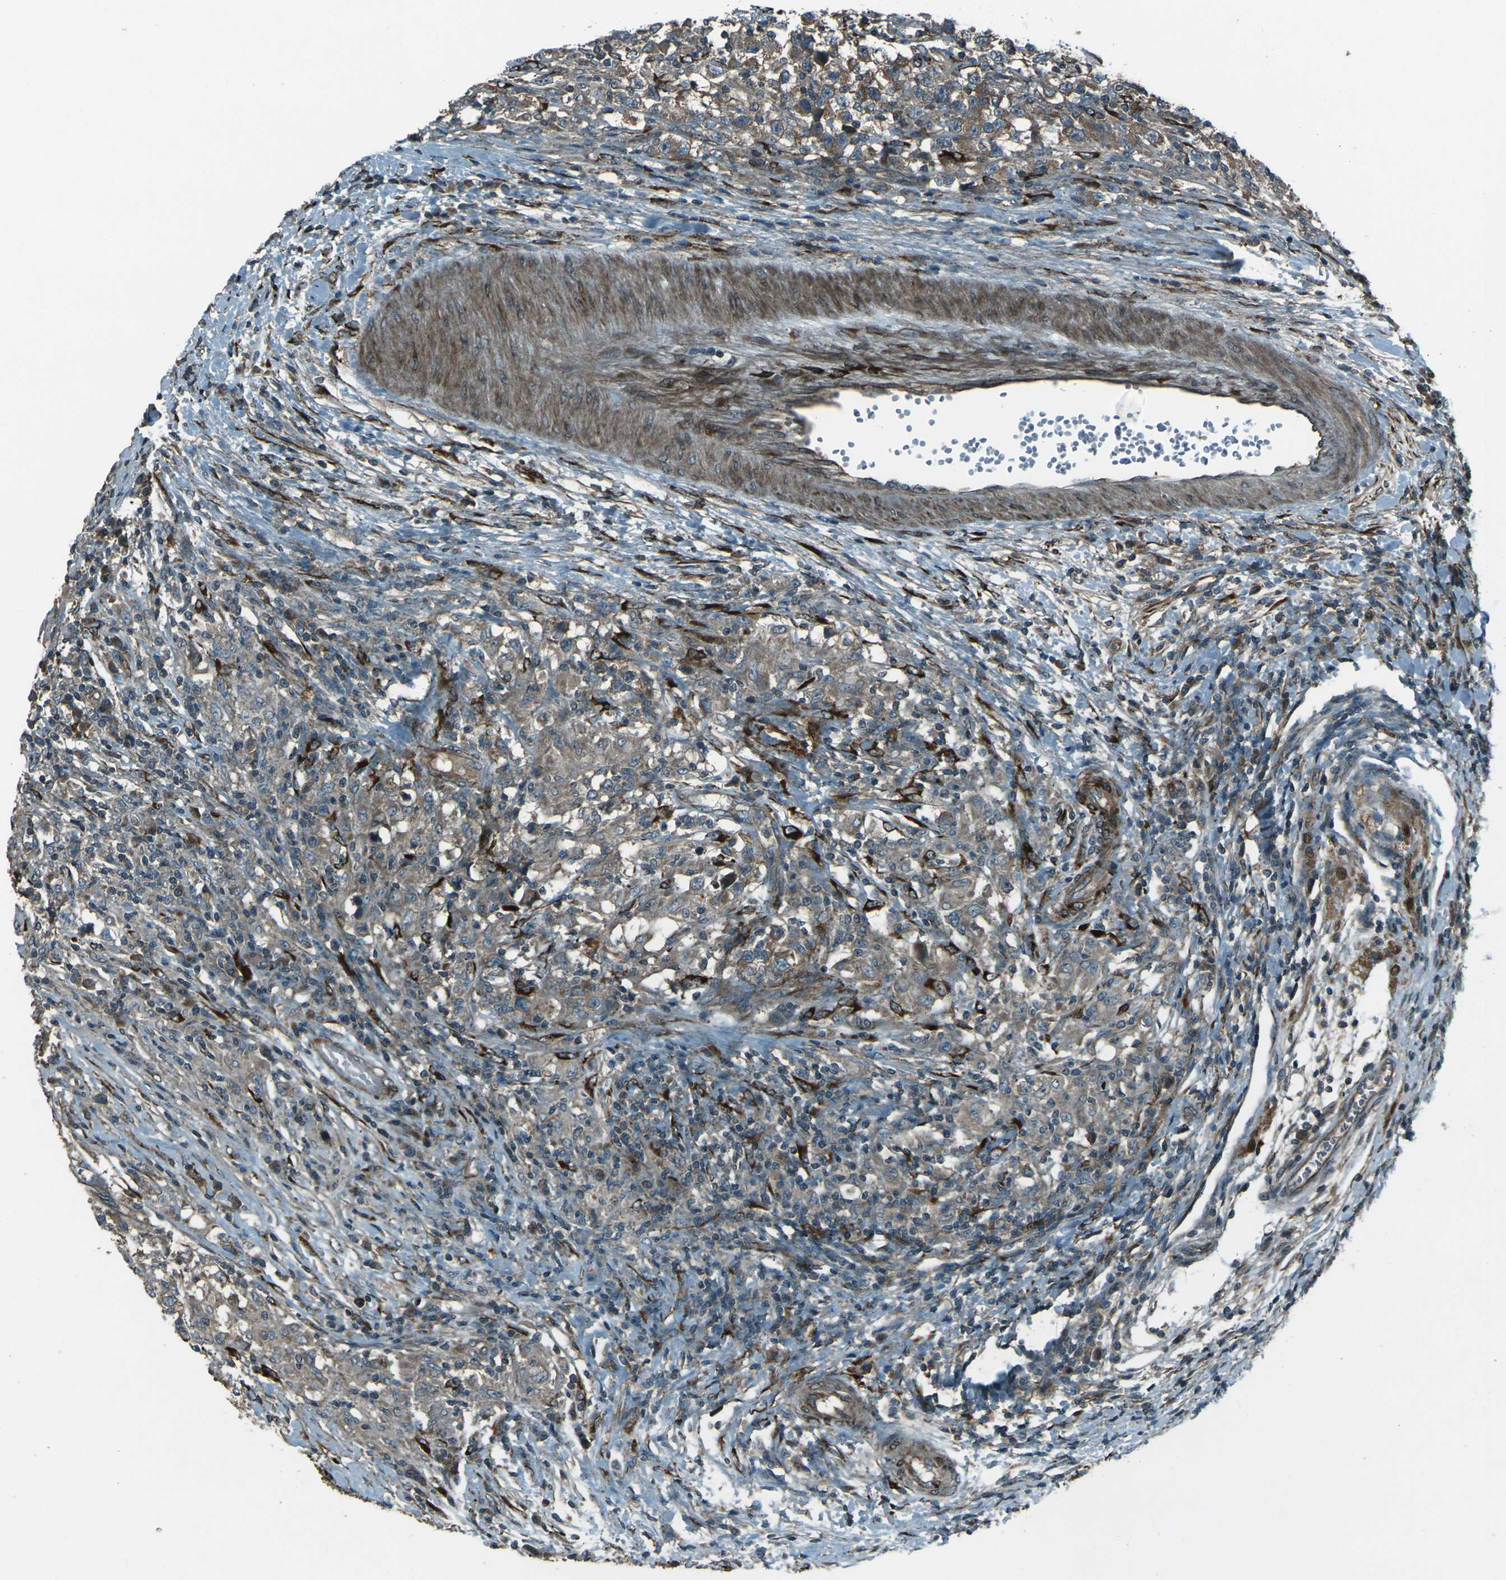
{"staining": {"intensity": "weak", "quantity": ">75%", "location": "cytoplasmic/membranous"}, "tissue": "testis cancer", "cell_type": "Tumor cells", "image_type": "cancer", "snomed": [{"axis": "morphology", "description": "Carcinoma, Embryonal, NOS"}, {"axis": "topography", "description": "Testis"}], "caption": "This is an image of IHC staining of testis cancer (embryonal carcinoma), which shows weak expression in the cytoplasmic/membranous of tumor cells.", "gene": "LSMEM1", "patient": {"sex": "male", "age": 21}}